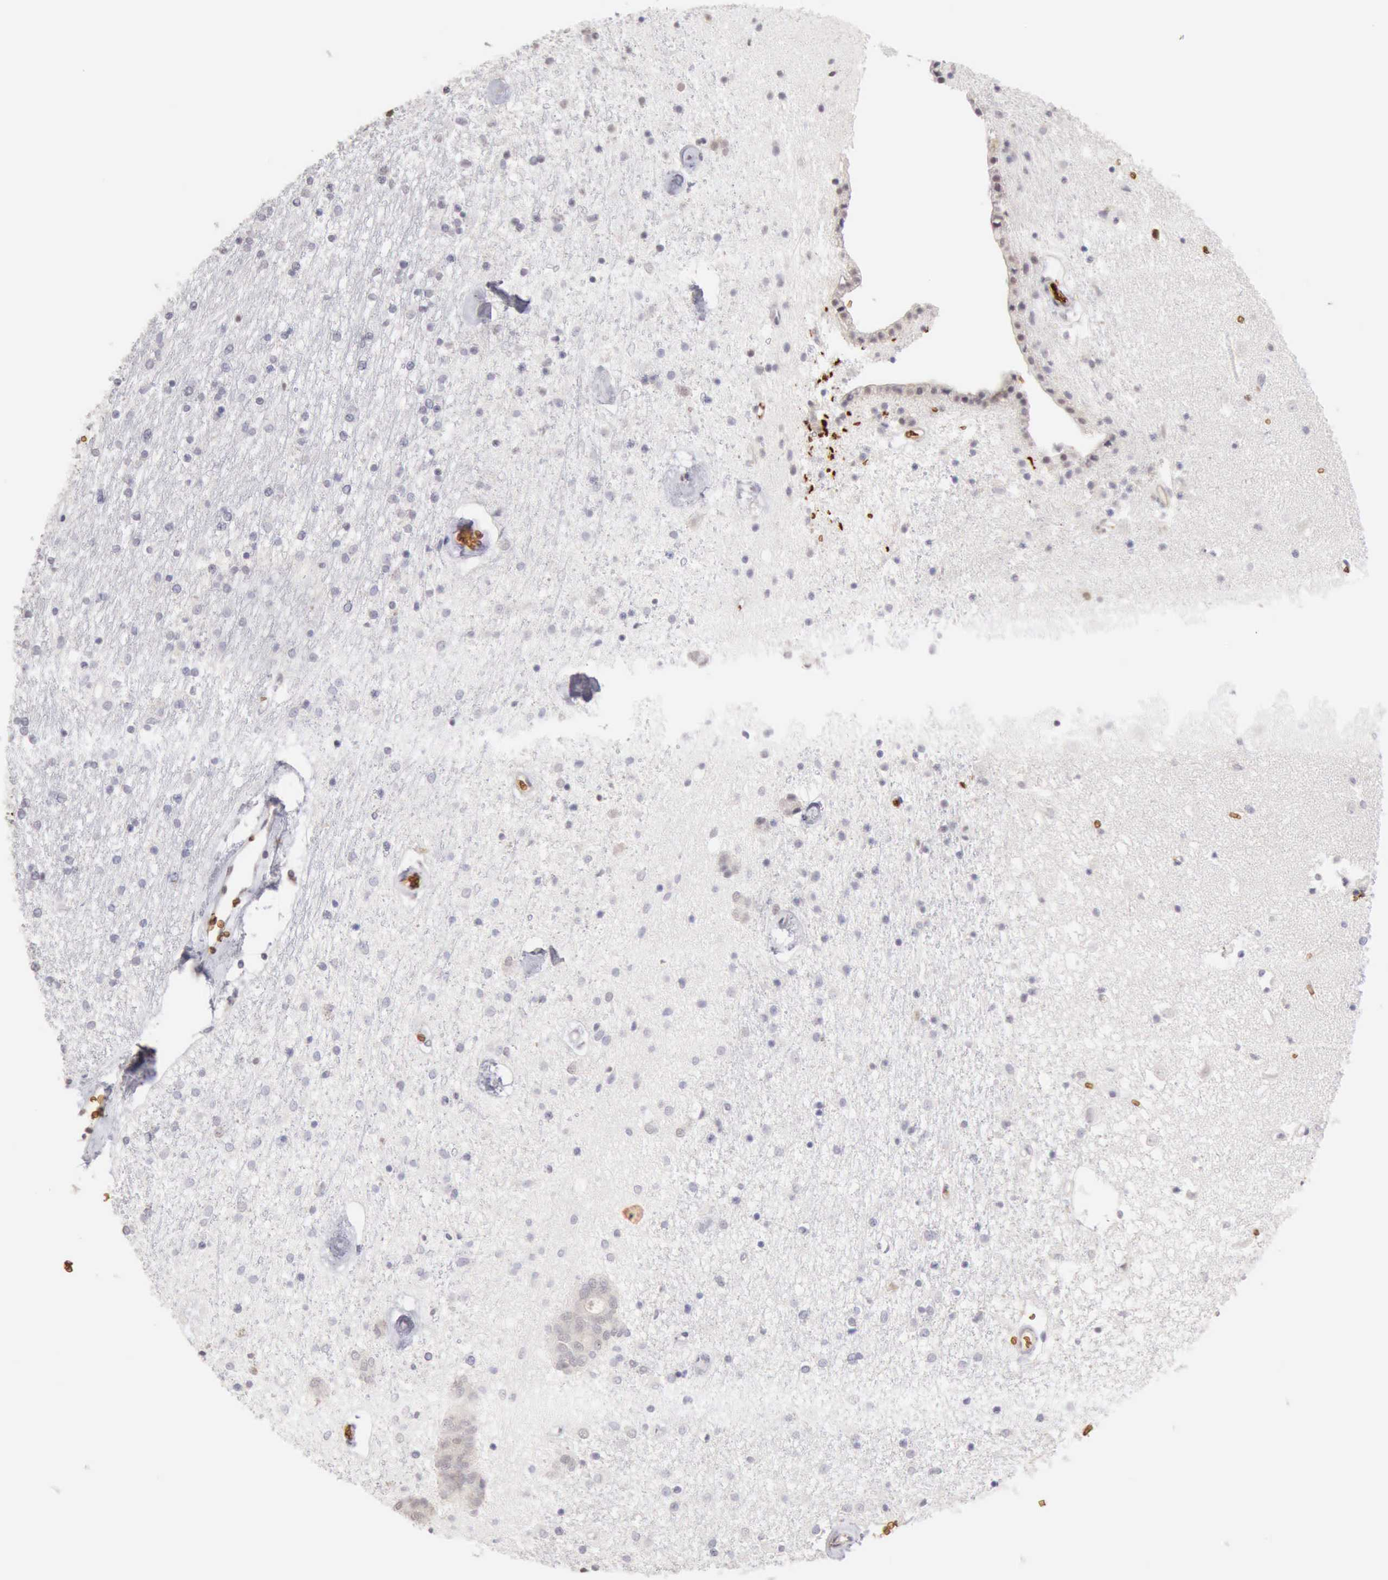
{"staining": {"intensity": "negative", "quantity": "none", "location": "none"}, "tissue": "caudate", "cell_type": "Glial cells", "image_type": "normal", "snomed": [{"axis": "morphology", "description": "Normal tissue, NOS"}, {"axis": "topography", "description": "Lateral ventricle wall"}], "caption": "Protein analysis of normal caudate shows no significant staining in glial cells.", "gene": "CFI", "patient": {"sex": "female", "age": 54}}